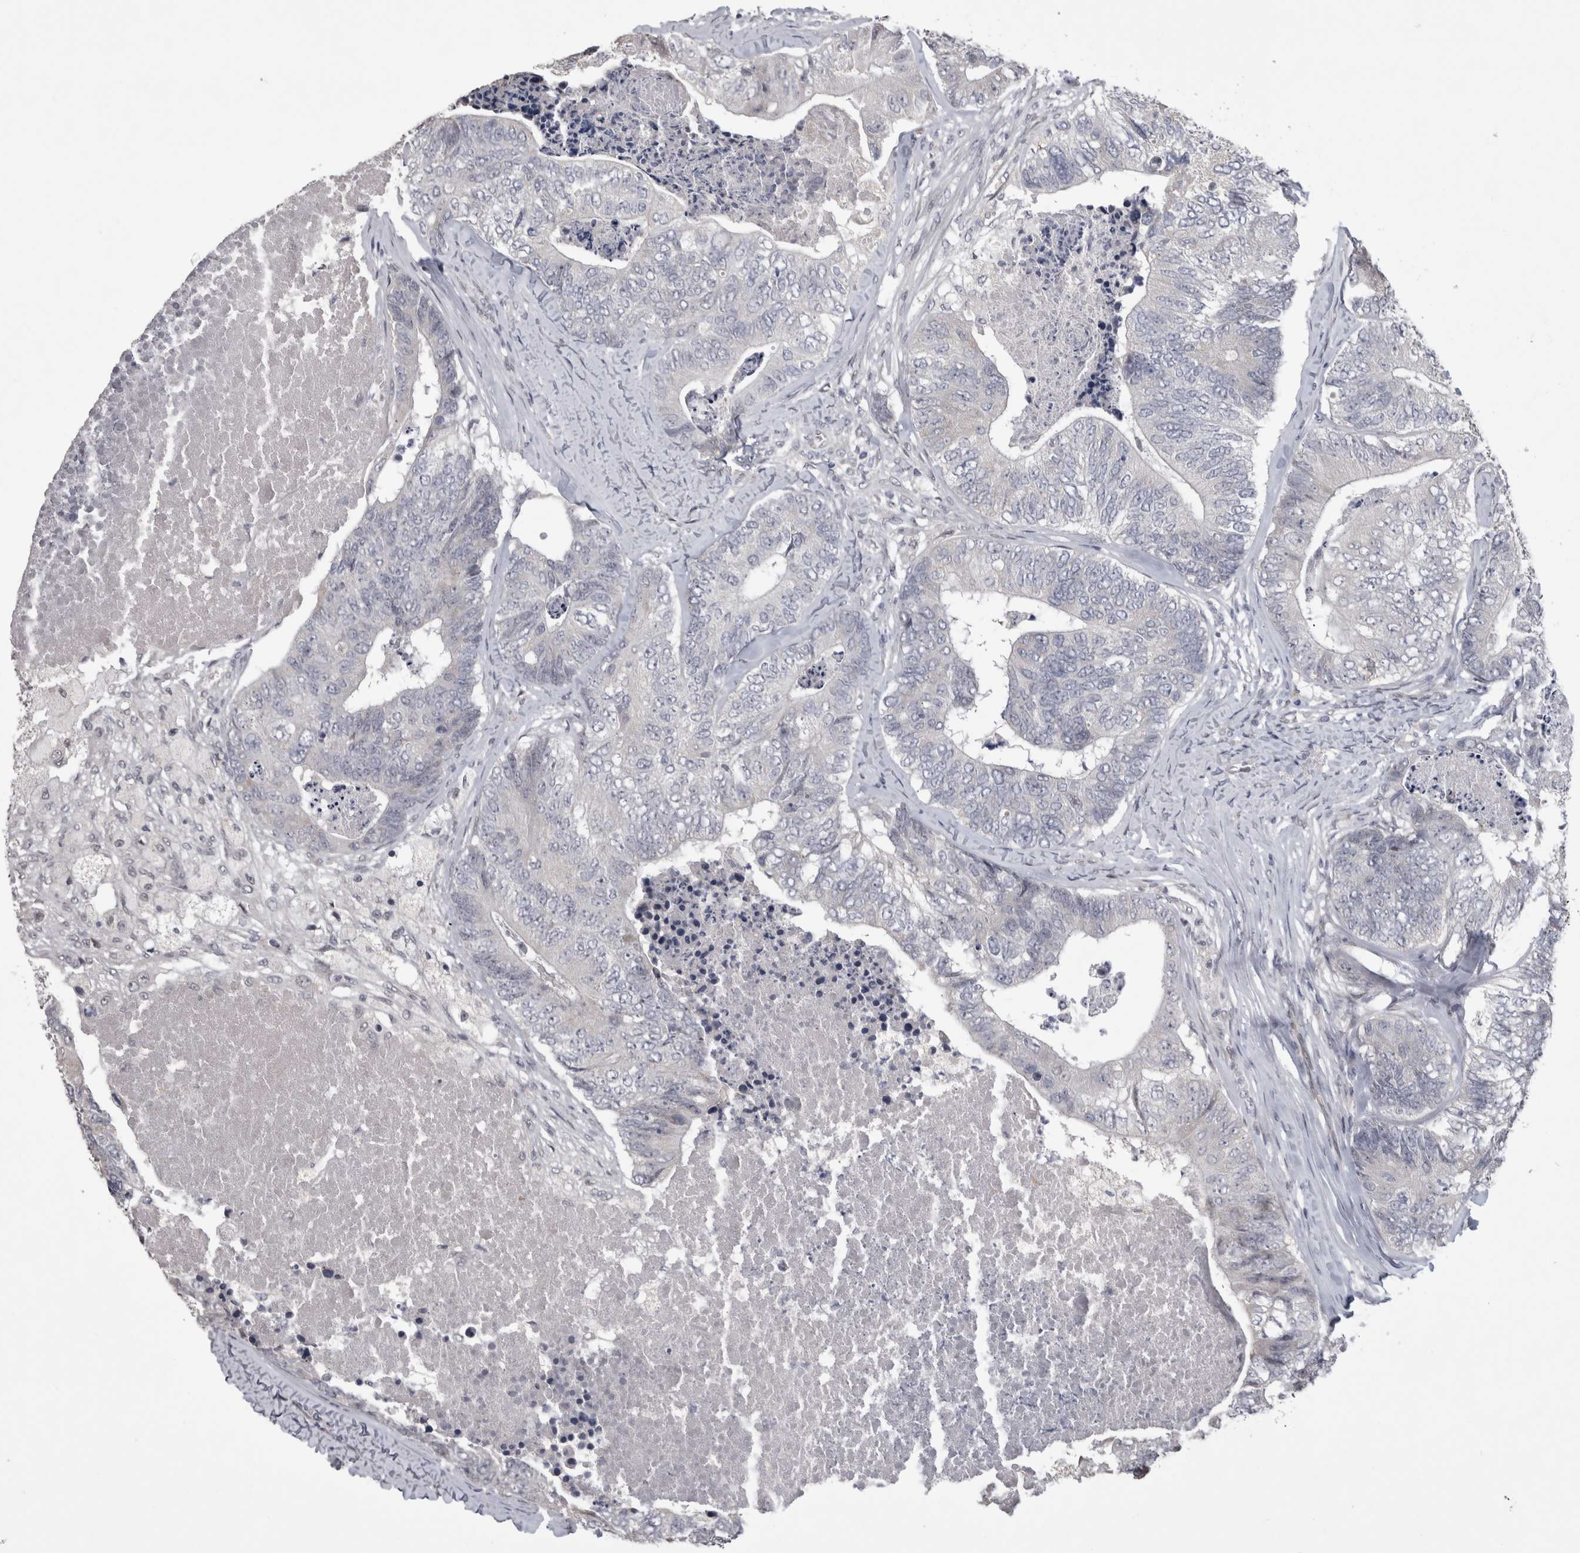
{"staining": {"intensity": "negative", "quantity": "none", "location": "none"}, "tissue": "colorectal cancer", "cell_type": "Tumor cells", "image_type": "cancer", "snomed": [{"axis": "morphology", "description": "Adenocarcinoma, NOS"}, {"axis": "topography", "description": "Colon"}], "caption": "Colorectal cancer was stained to show a protein in brown. There is no significant staining in tumor cells.", "gene": "IFI44", "patient": {"sex": "female", "age": 67}}